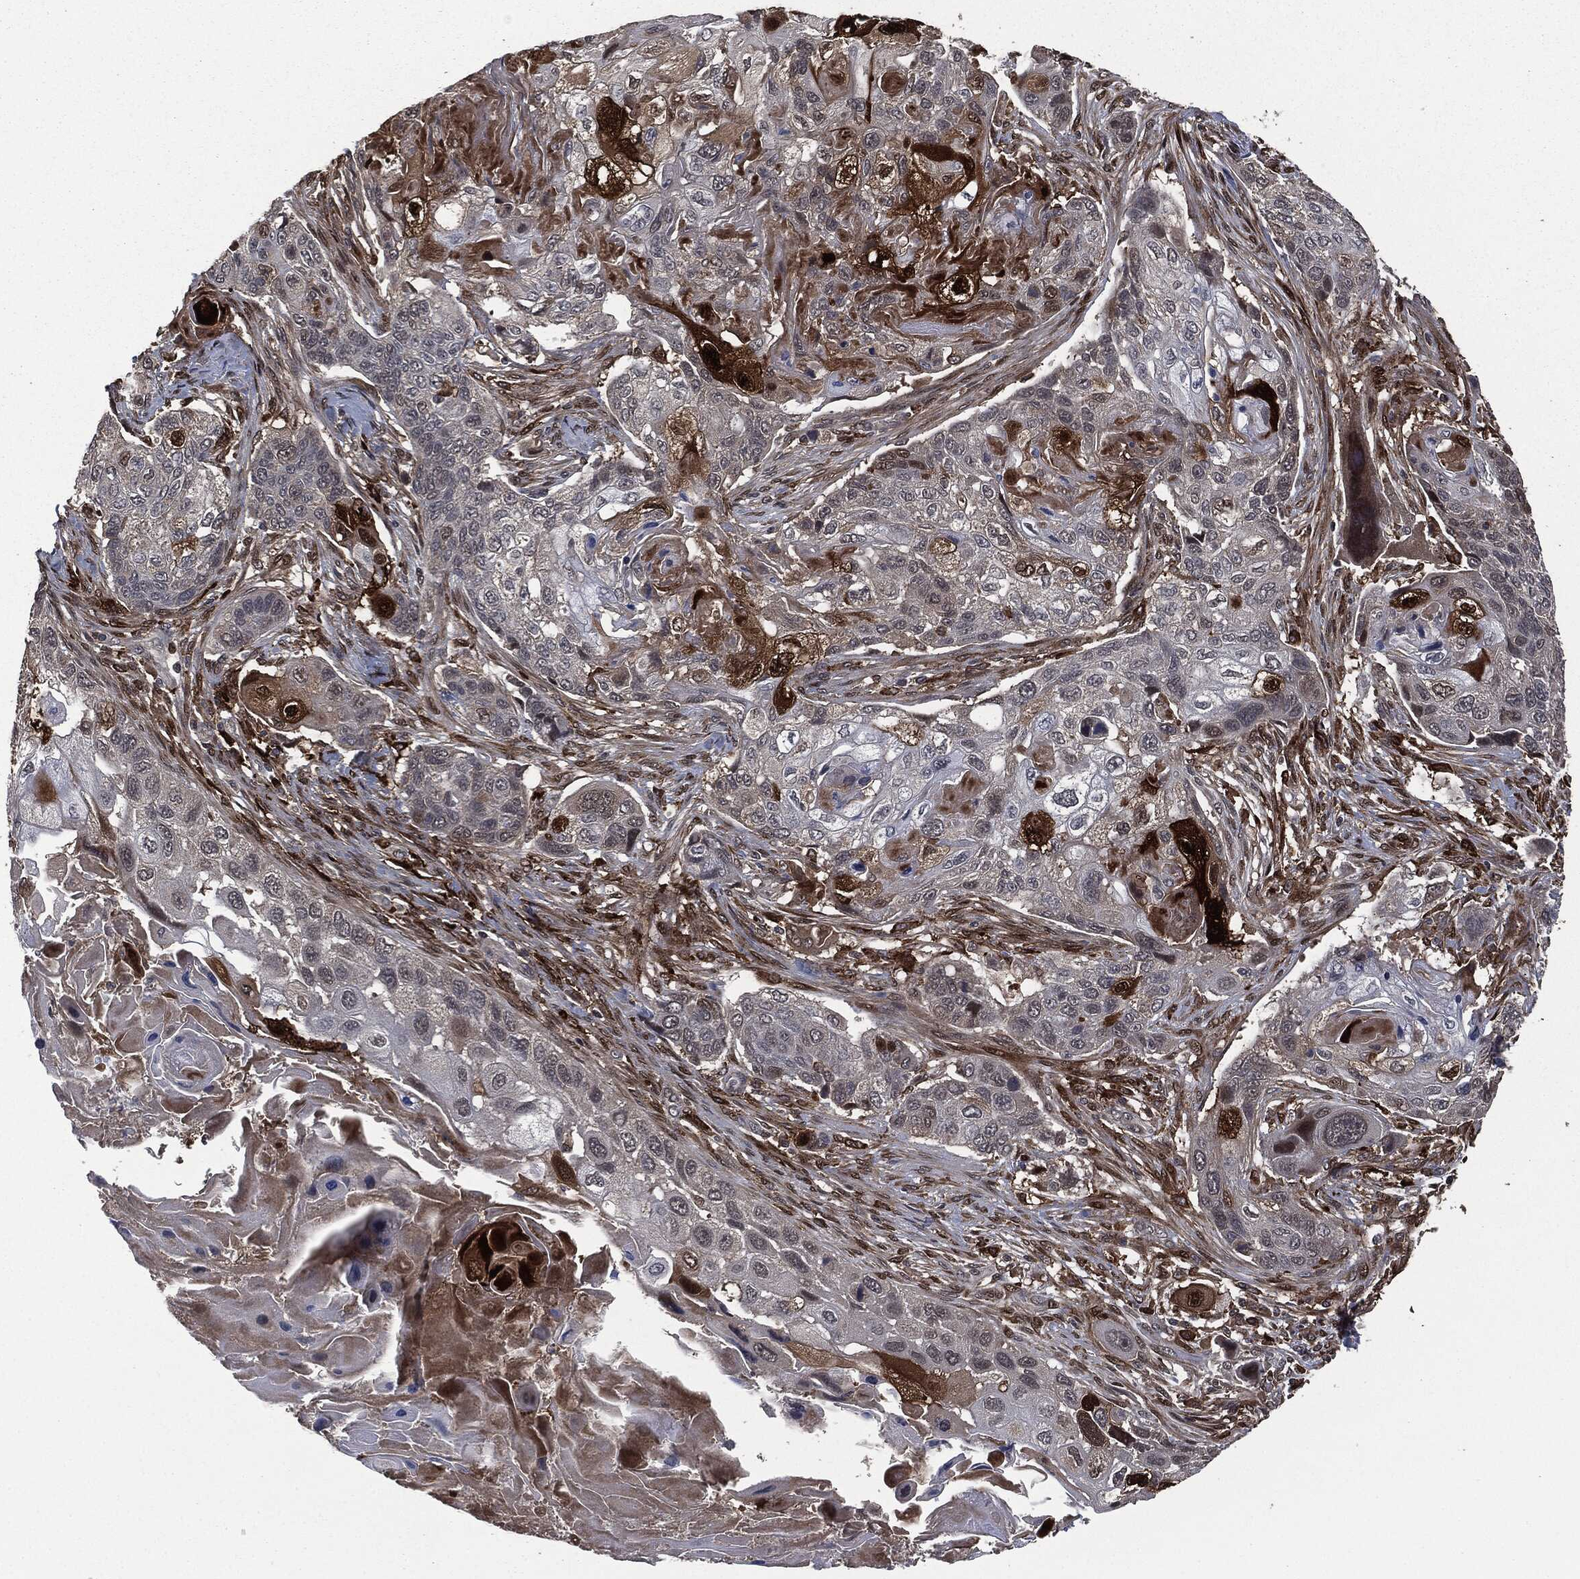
{"staining": {"intensity": "negative", "quantity": "none", "location": "none"}, "tissue": "lung cancer", "cell_type": "Tumor cells", "image_type": "cancer", "snomed": [{"axis": "morphology", "description": "Normal tissue, NOS"}, {"axis": "morphology", "description": "Squamous cell carcinoma, NOS"}, {"axis": "topography", "description": "Bronchus"}, {"axis": "topography", "description": "Lung"}], "caption": "Immunohistochemistry histopathology image of neoplastic tissue: squamous cell carcinoma (lung) stained with DAB (3,3'-diaminobenzidine) exhibits no significant protein staining in tumor cells.", "gene": "CRABP2", "patient": {"sex": "male", "age": 69}}